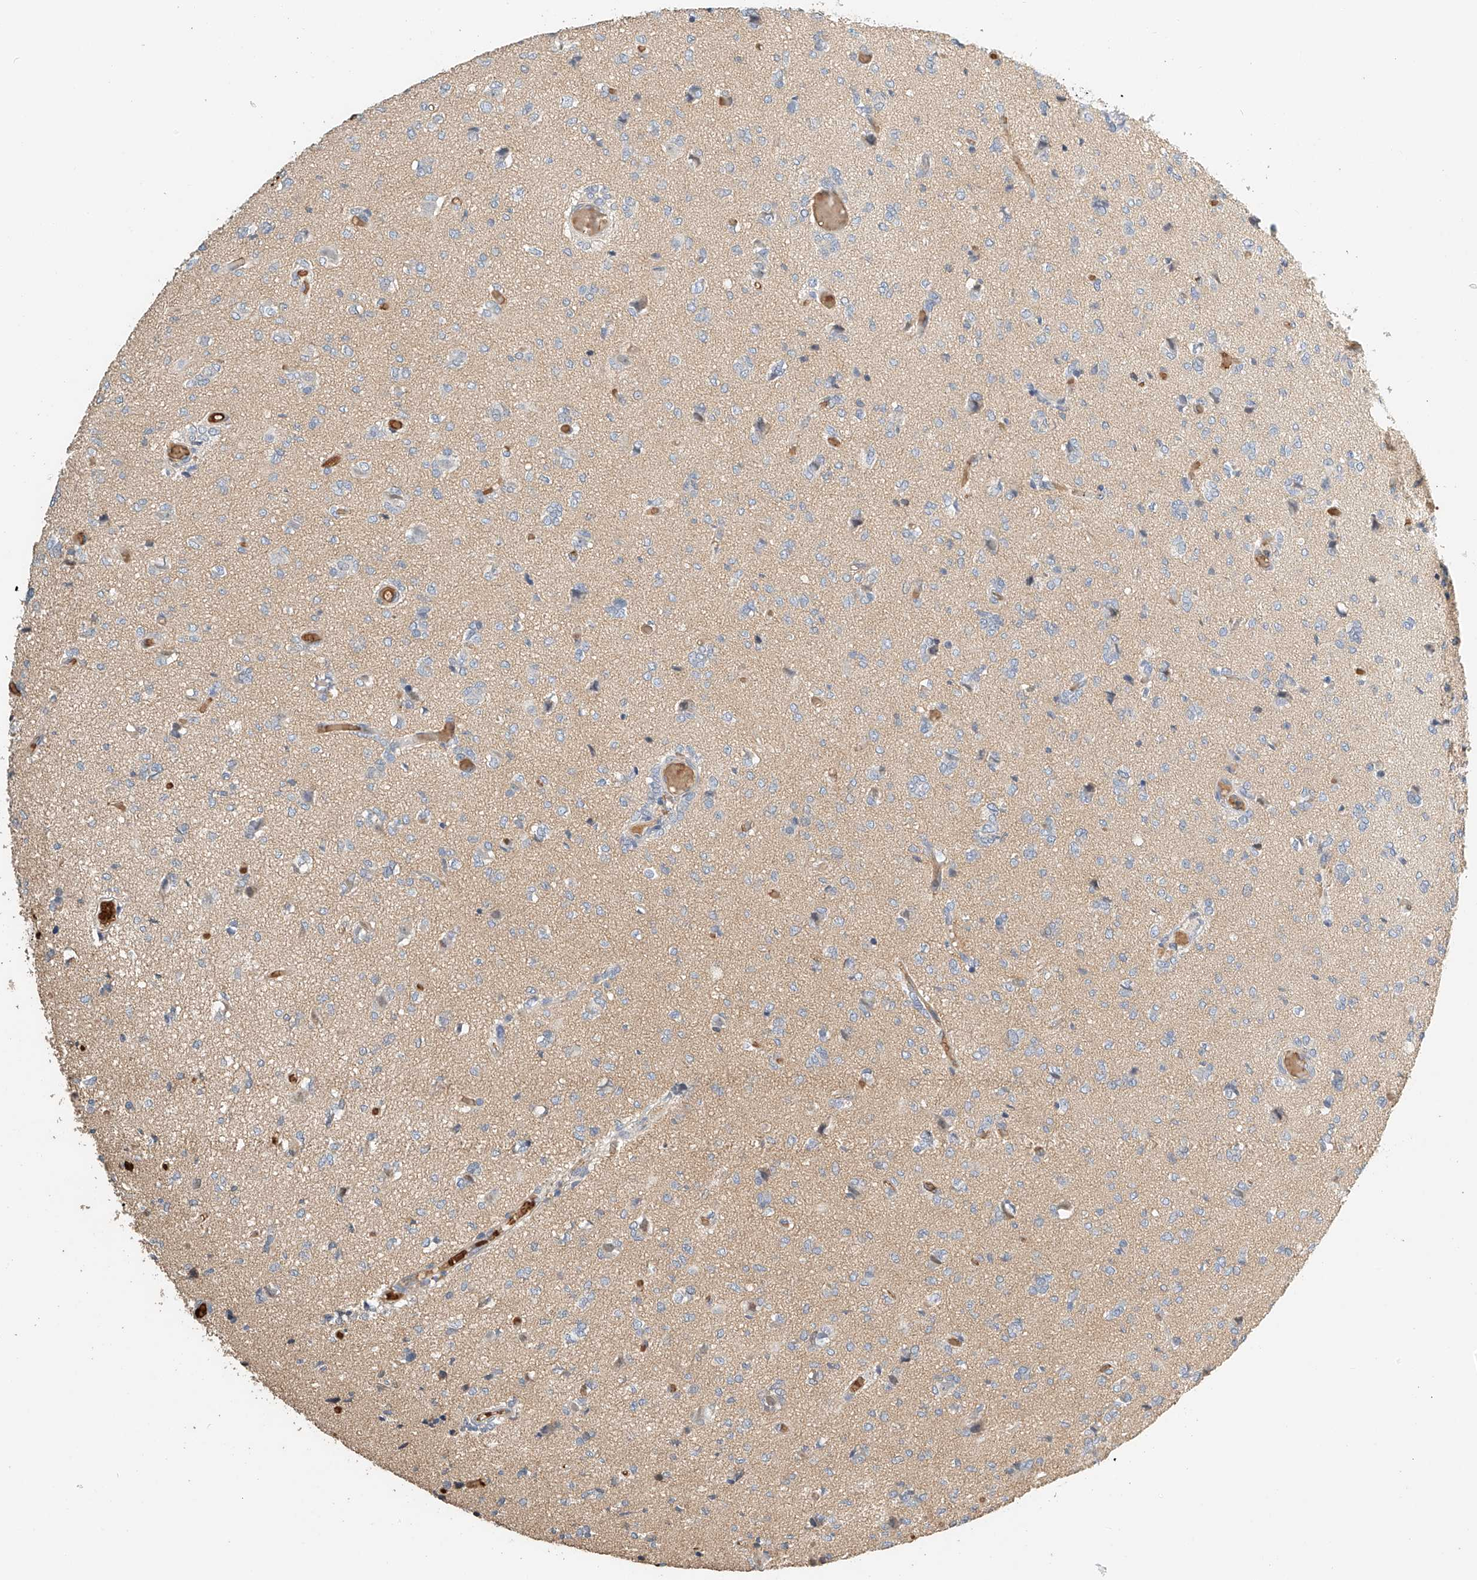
{"staining": {"intensity": "negative", "quantity": "none", "location": "none"}, "tissue": "glioma", "cell_type": "Tumor cells", "image_type": "cancer", "snomed": [{"axis": "morphology", "description": "Glioma, malignant, High grade"}, {"axis": "topography", "description": "Brain"}], "caption": "Immunohistochemical staining of malignant high-grade glioma demonstrates no significant positivity in tumor cells. (DAB (3,3'-diaminobenzidine) immunohistochemistry with hematoxylin counter stain).", "gene": "RCAN3", "patient": {"sex": "female", "age": 59}}